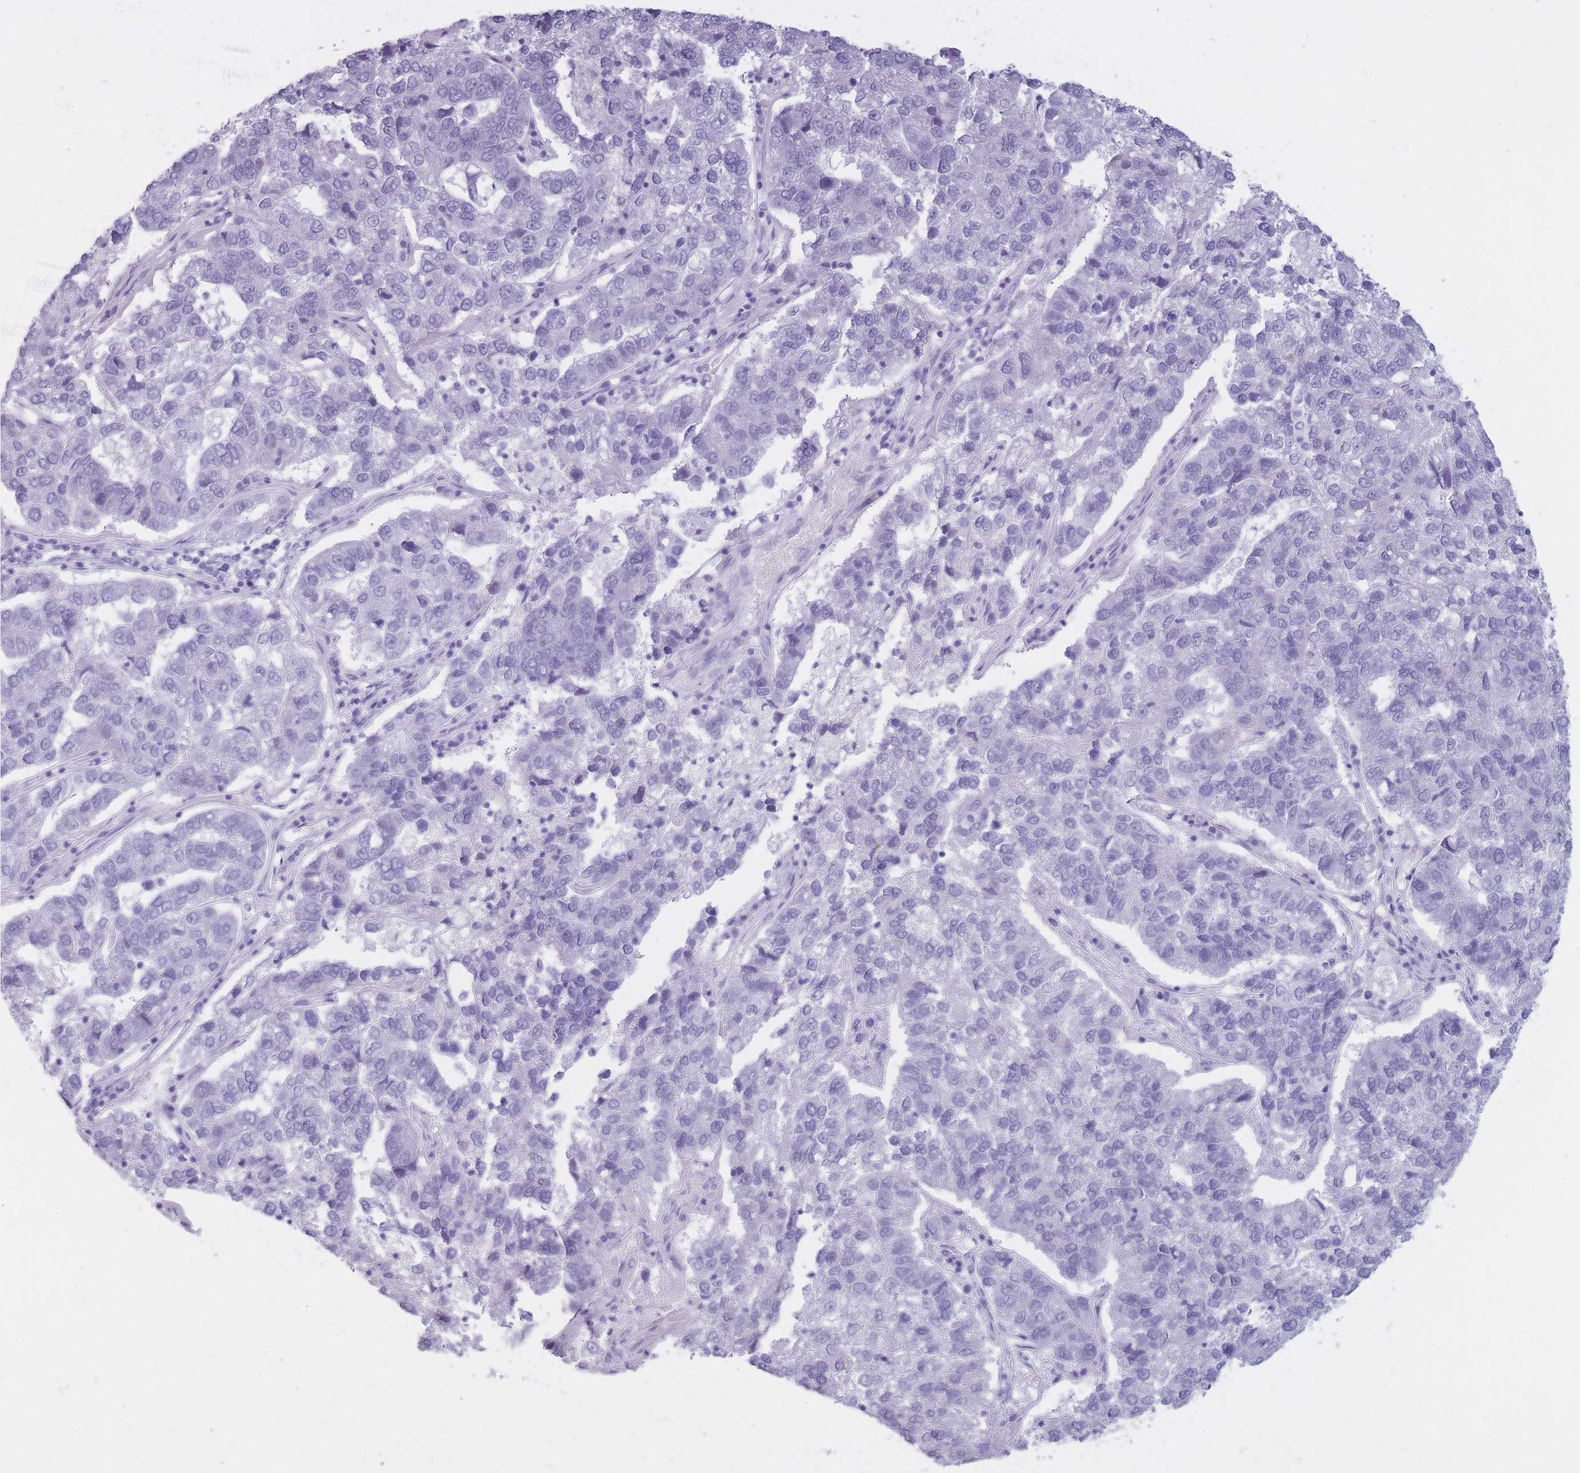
{"staining": {"intensity": "negative", "quantity": "none", "location": "none"}, "tissue": "pancreatic cancer", "cell_type": "Tumor cells", "image_type": "cancer", "snomed": [{"axis": "morphology", "description": "Adenocarcinoma, NOS"}, {"axis": "topography", "description": "Pancreas"}], "caption": "This is an IHC histopathology image of pancreatic cancer. There is no expression in tumor cells.", "gene": "GOLGA6D", "patient": {"sex": "female", "age": 61}}